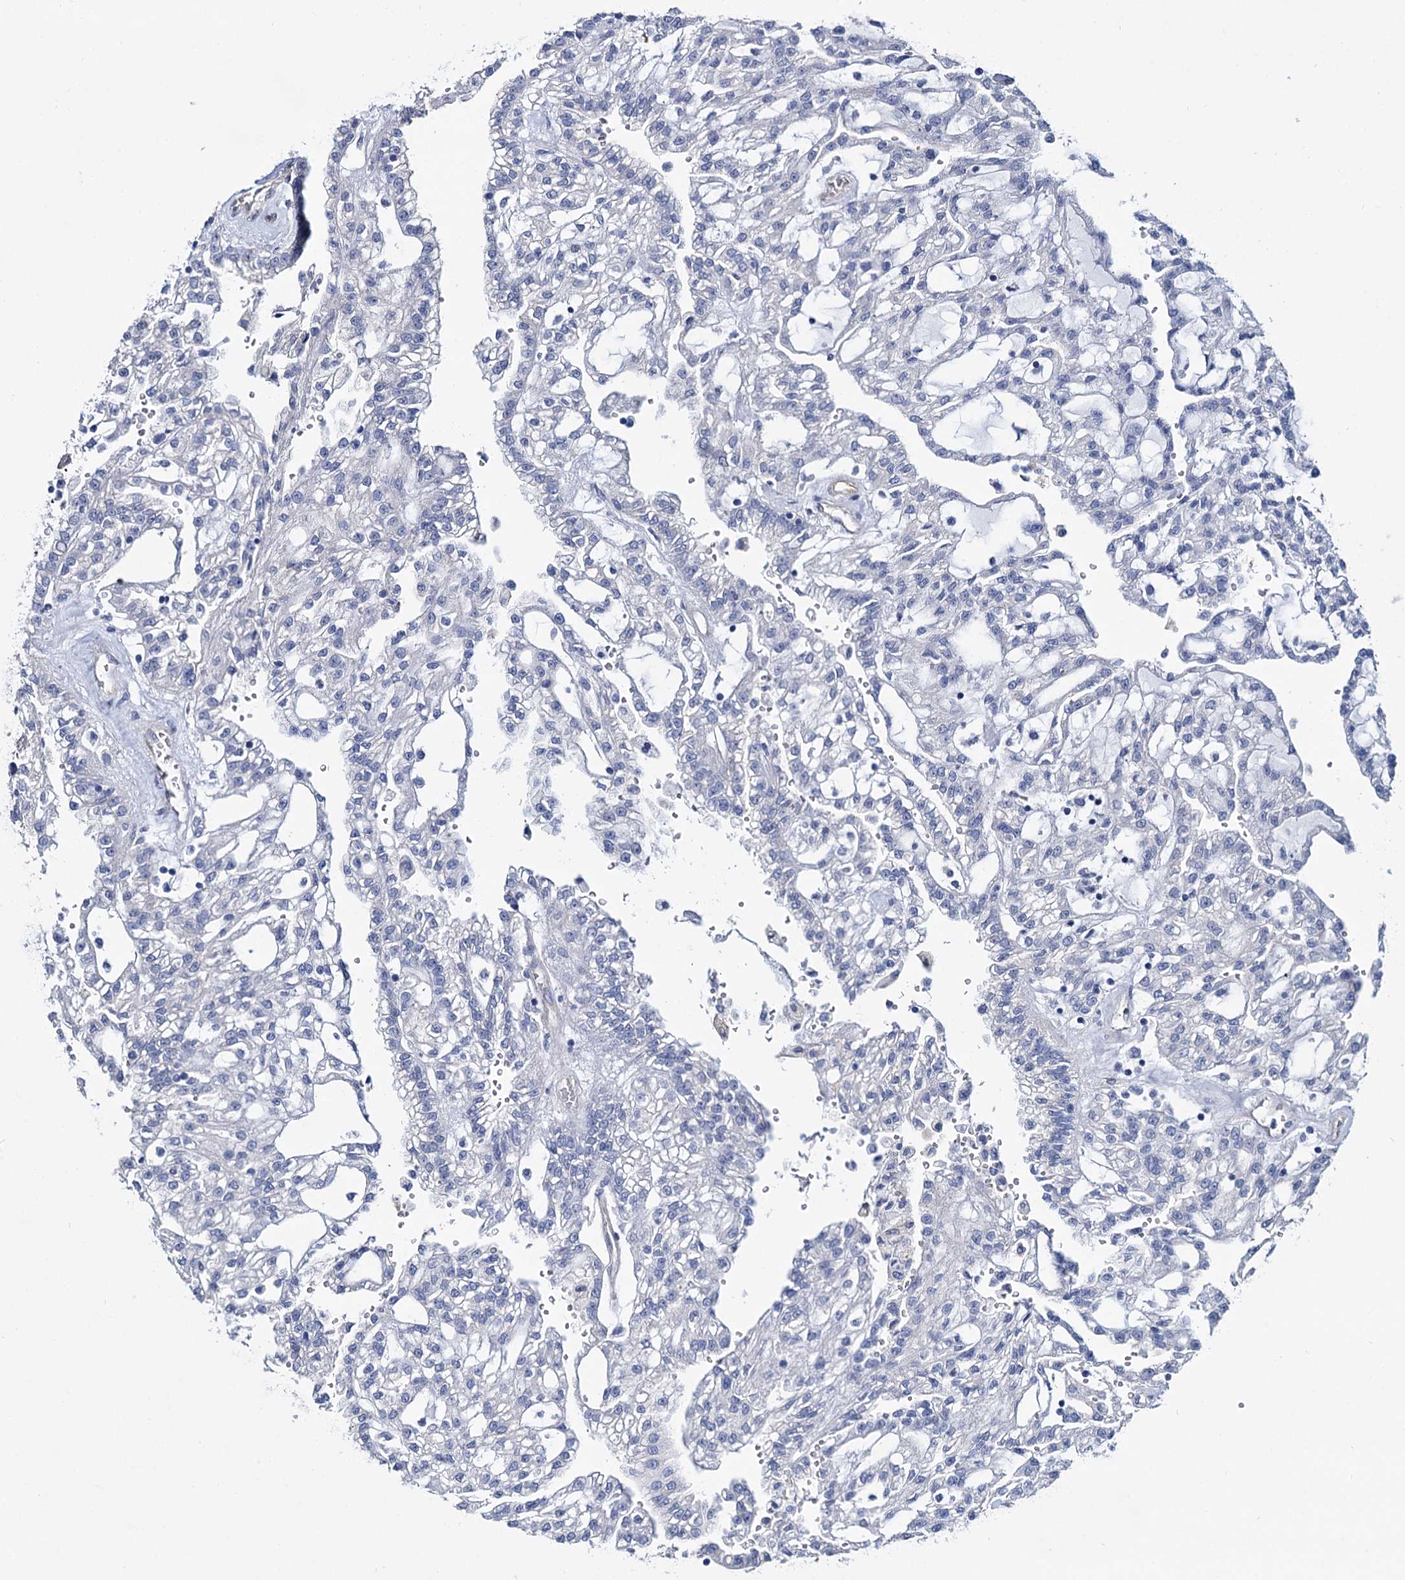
{"staining": {"intensity": "negative", "quantity": "none", "location": "none"}, "tissue": "renal cancer", "cell_type": "Tumor cells", "image_type": "cancer", "snomed": [{"axis": "morphology", "description": "Adenocarcinoma, NOS"}, {"axis": "topography", "description": "Kidney"}], "caption": "Image shows no protein staining in tumor cells of renal cancer (adenocarcinoma) tissue. Nuclei are stained in blue.", "gene": "STXBP1", "patient": {"sex": "male", "age": 63}}